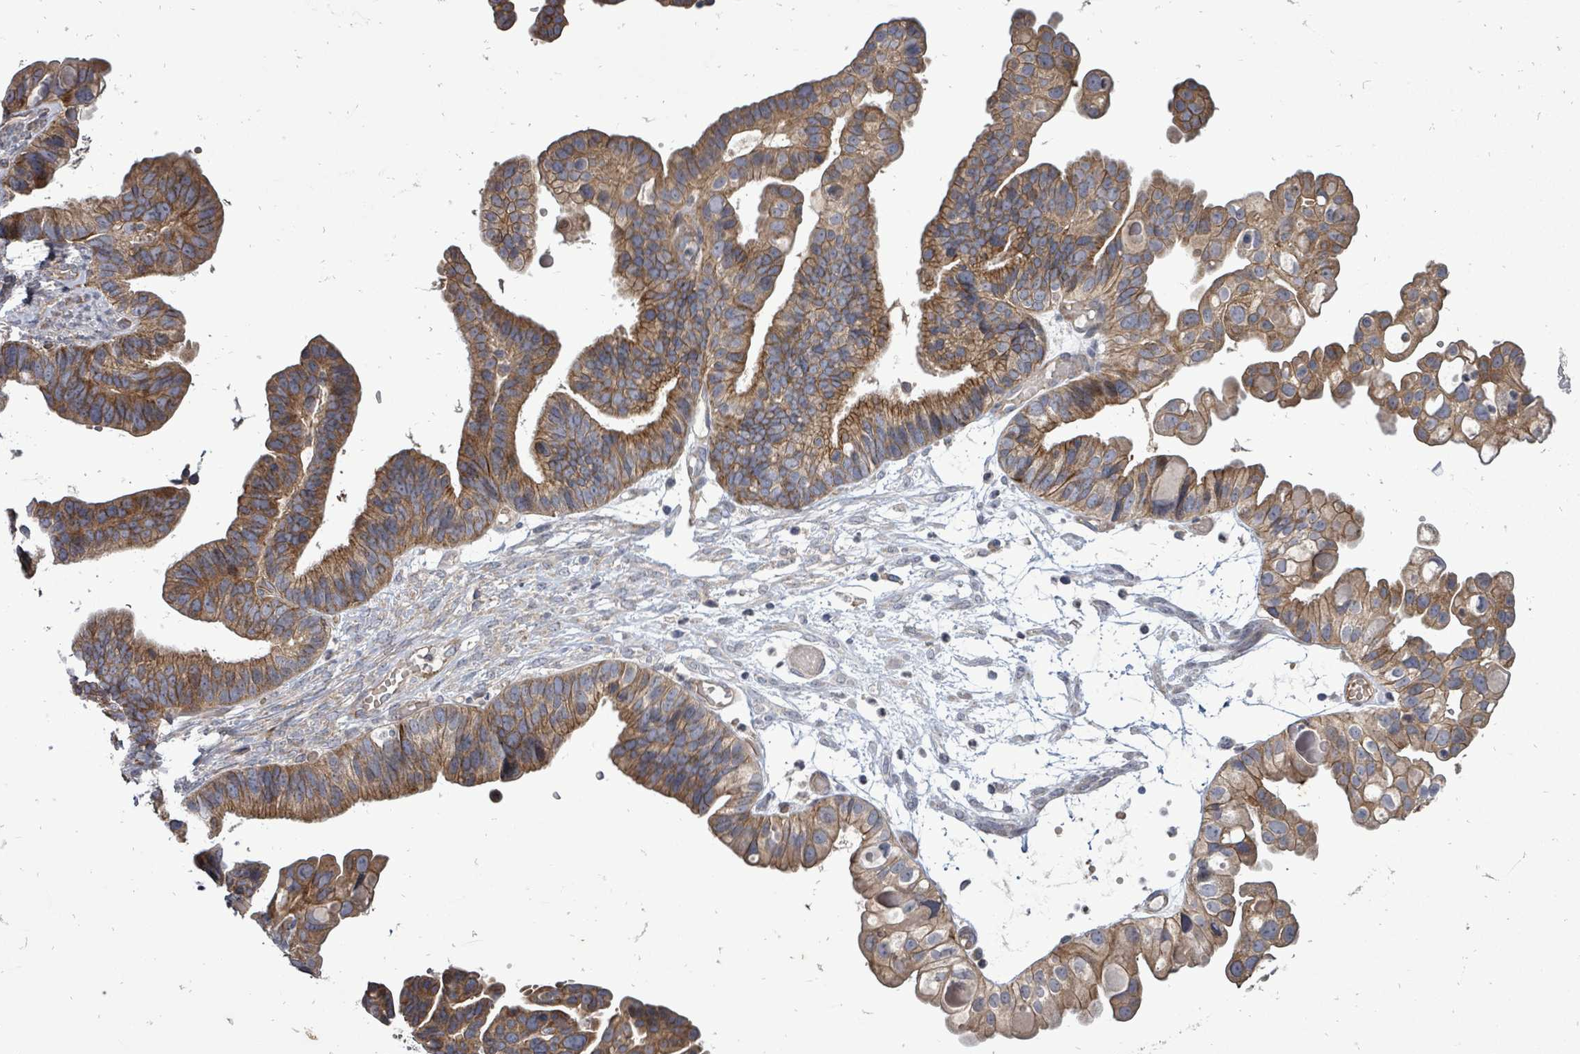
{"staining": {"intensity": "moderate", "quantity": ">75%", "location": "cytoplasmic/membranous"}, "tissue": "ovarian cancer", "cell_type": "Tumor cells", "image_type": "cancer", "snomed": [{"axis": "morphology", "description": "Cystadenocarcinoma, serous, NOS"}, {"axis": "topography", "description": "Ovary"}], "caption": "Protein expression analysis of human ovarian serous cystadenocarcinoma reveals moderate cytoplasmic/membranous staining in about >75% of tumor cells.", "gene": "RALGAPB", "patient": {"sex": "female", "age": 56}}